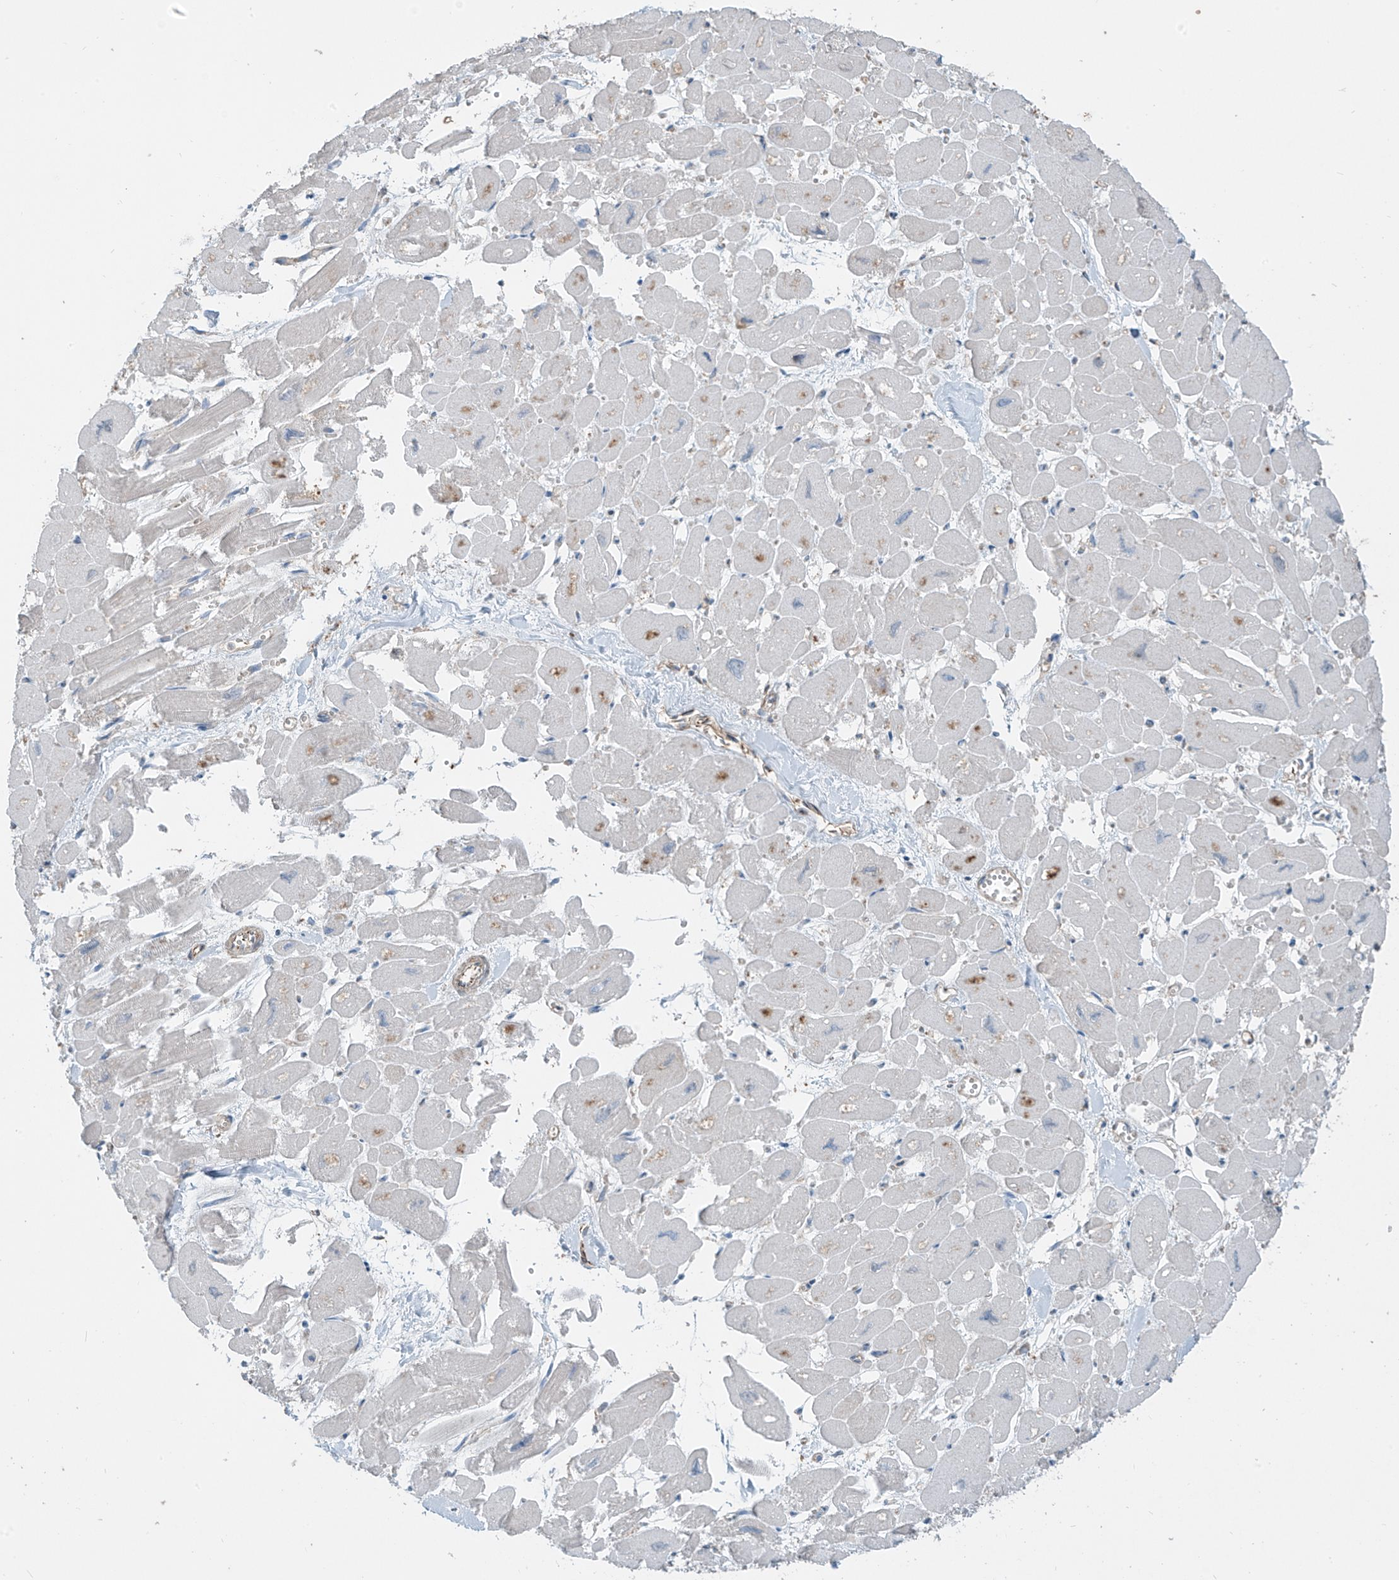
{"staining": {"intensity": "moderate", "quantity": "<25%", "location": "cytoplasmic/membranous"}, "tissue": "heart muscle", "cell_type": "Cardiomyocytes", "image_type": "normal", "snomed": [{"axis": "morphology", "description": "Normal tissue, NOS"}, {"axis": "topography", "description": "Heart"}], "caption": "Immunohistochemistry micrograph of normal heart muscle: human heart muscle stained using immunohistochemistry exhibits low levels of moderate protein expression localized specifically in the cytoplasmic/membranous of cardiomyocytes, appearing as a cytoplasmic/membranous brown color.", "gene": "SH3BGRL3", "patient": {"sex": "male", "age": 54}}